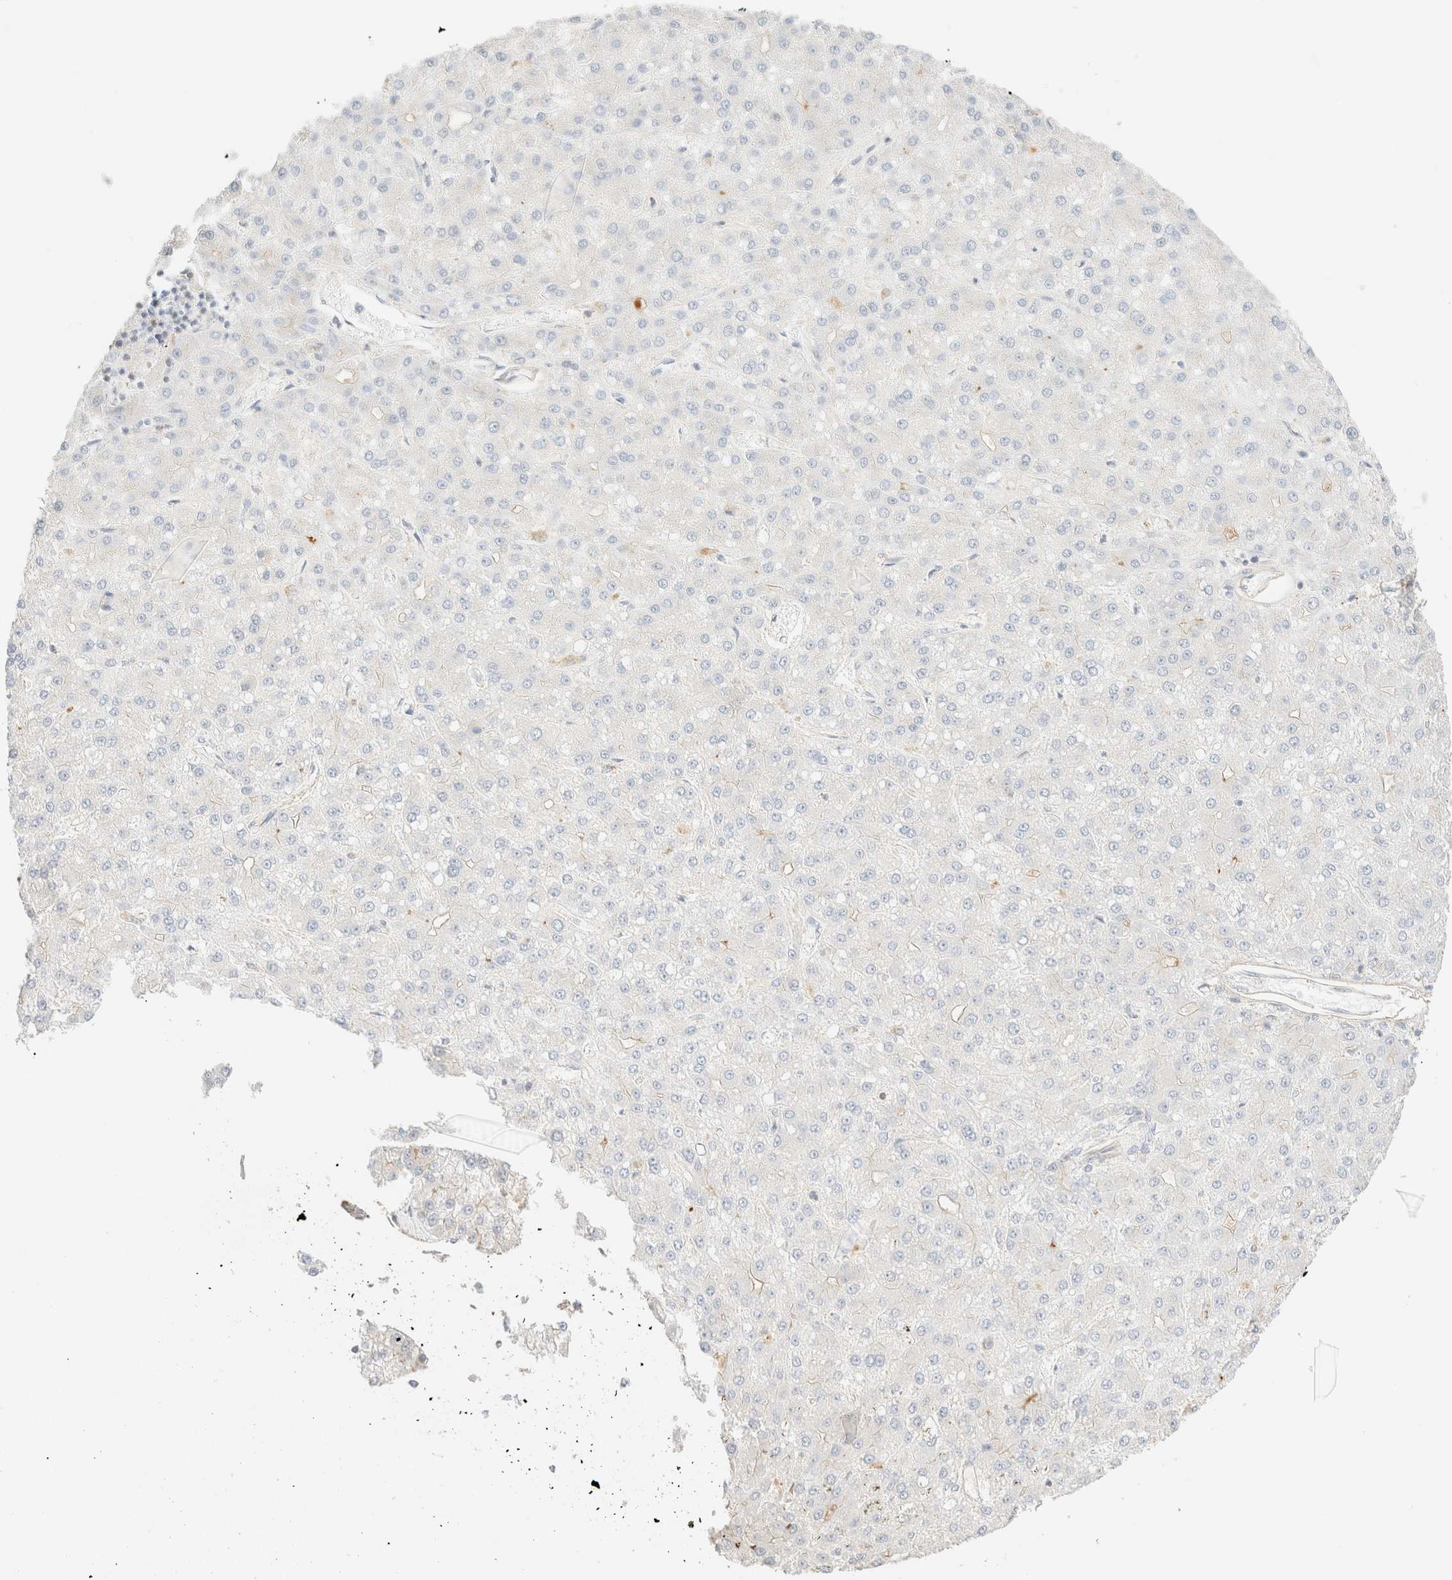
{"staining": {"intensity": "negative", "quantity": "none", "location": "none"}, "tissue": "liver cancer", "cell_type": "Tumor cells", "image_type": "cancer", "snomed": [{"axis": "morphology", "description": "Carcinoma, Hepatocellular, NOS"}, {"axis": "topography", "description": "Liver"}], "caption": "Tumor cells show no significant expression in liver cancer.", "gene": "MYO10", "patient": {"sex": "male", "age": 67}}